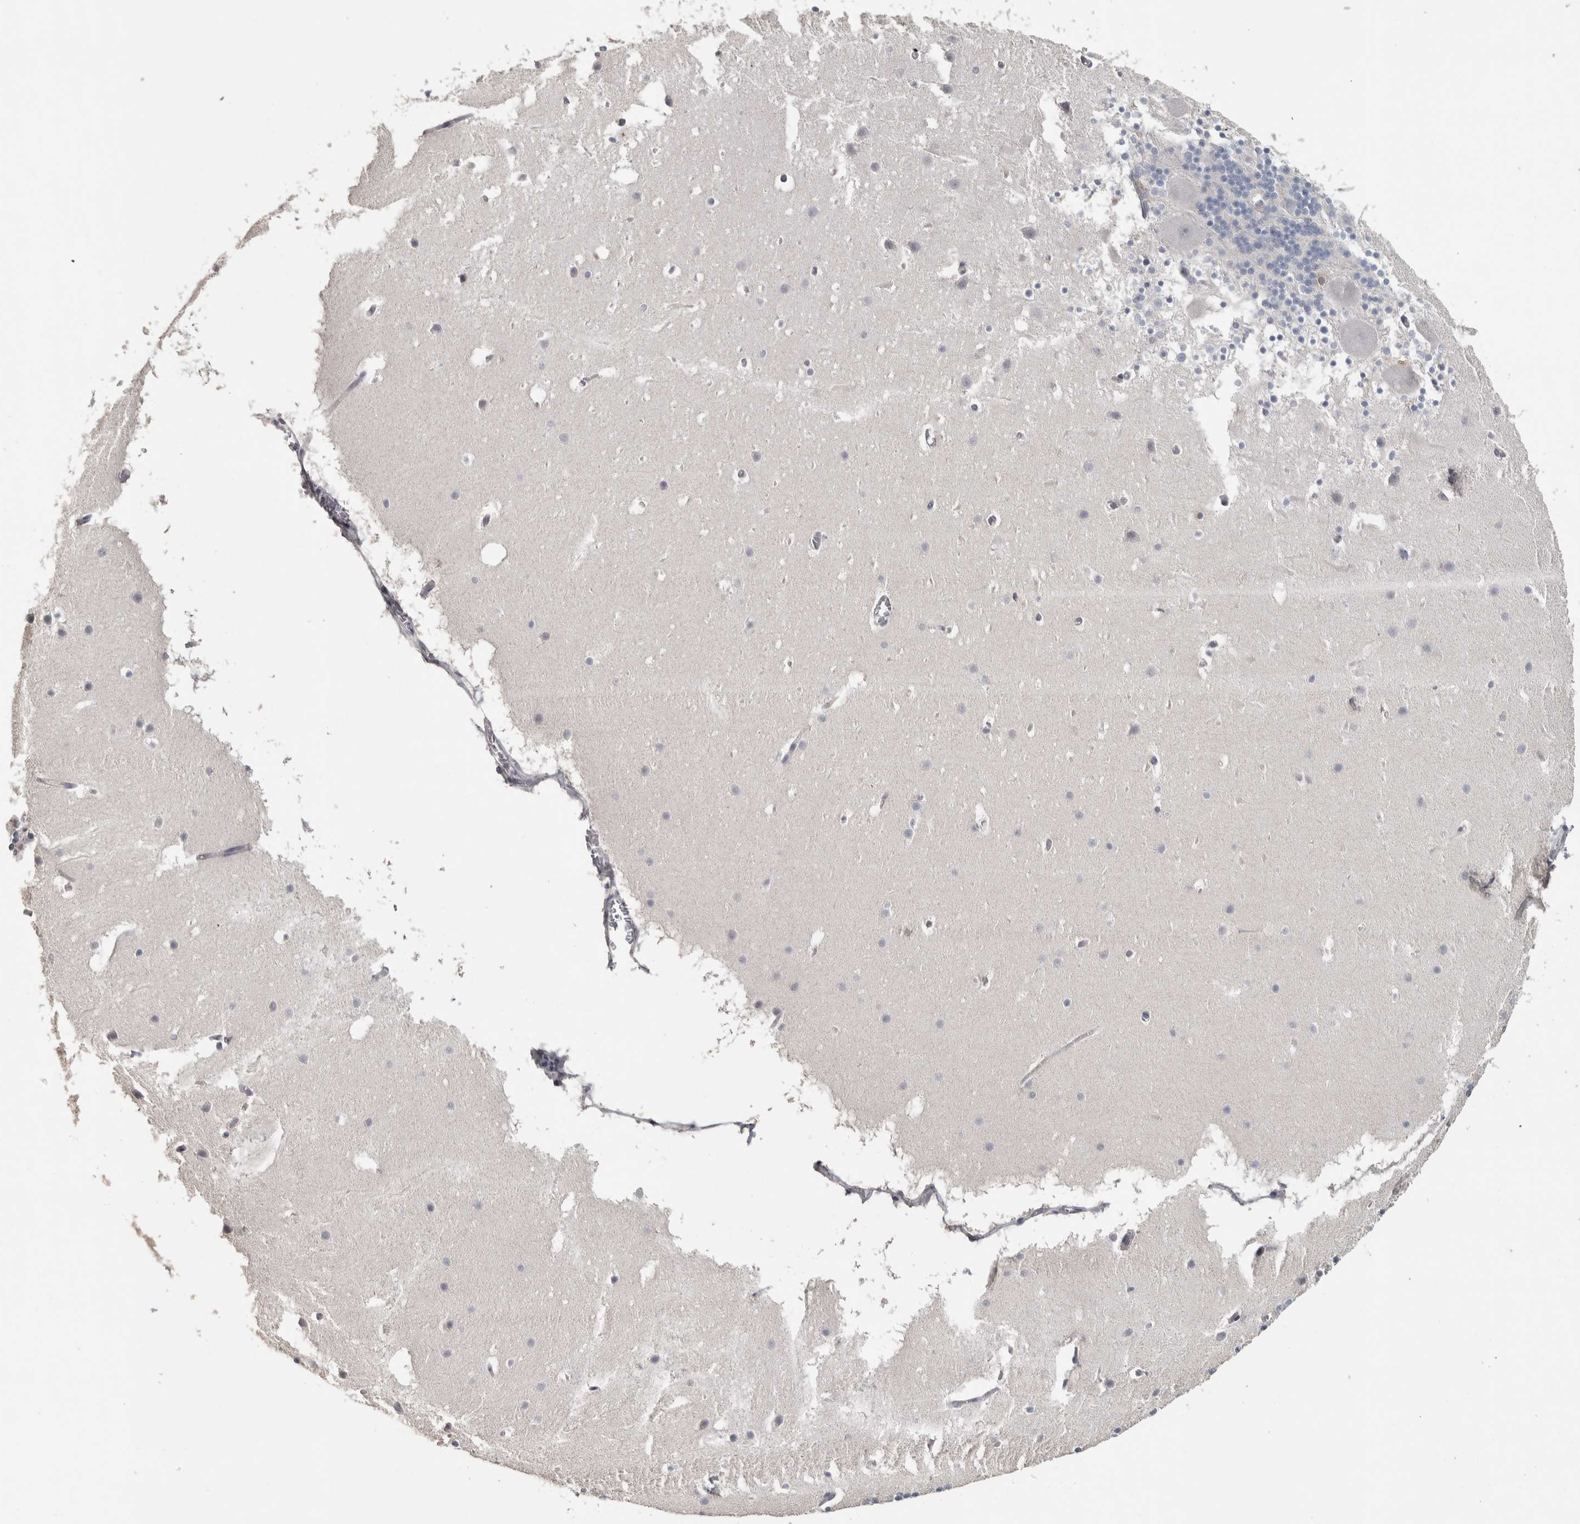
{"staining": {"intensity": "negative", "quantity": "none", "location": "none"}, "tissue": "cerebellum", "cell_type": "Cells in granular layer", "image_type": "normal", "snomed": [{"axis": "morphology", "description": "Normal tissue, NOS"}, {"axis": "topography", "description": "Cerebellum"}], "caption": "Cells in granular layer are negative for protein expression in benign human cerebellum. The staining was performed using DAB (3,3'-diaminobenzidine) to visualize the protein expression in brown, while the nuclei were stained in blue with hematoxylin (Magnification: 20x).", "gene": "NECAB1", "patient": {"sex": "male", "age": 45}}